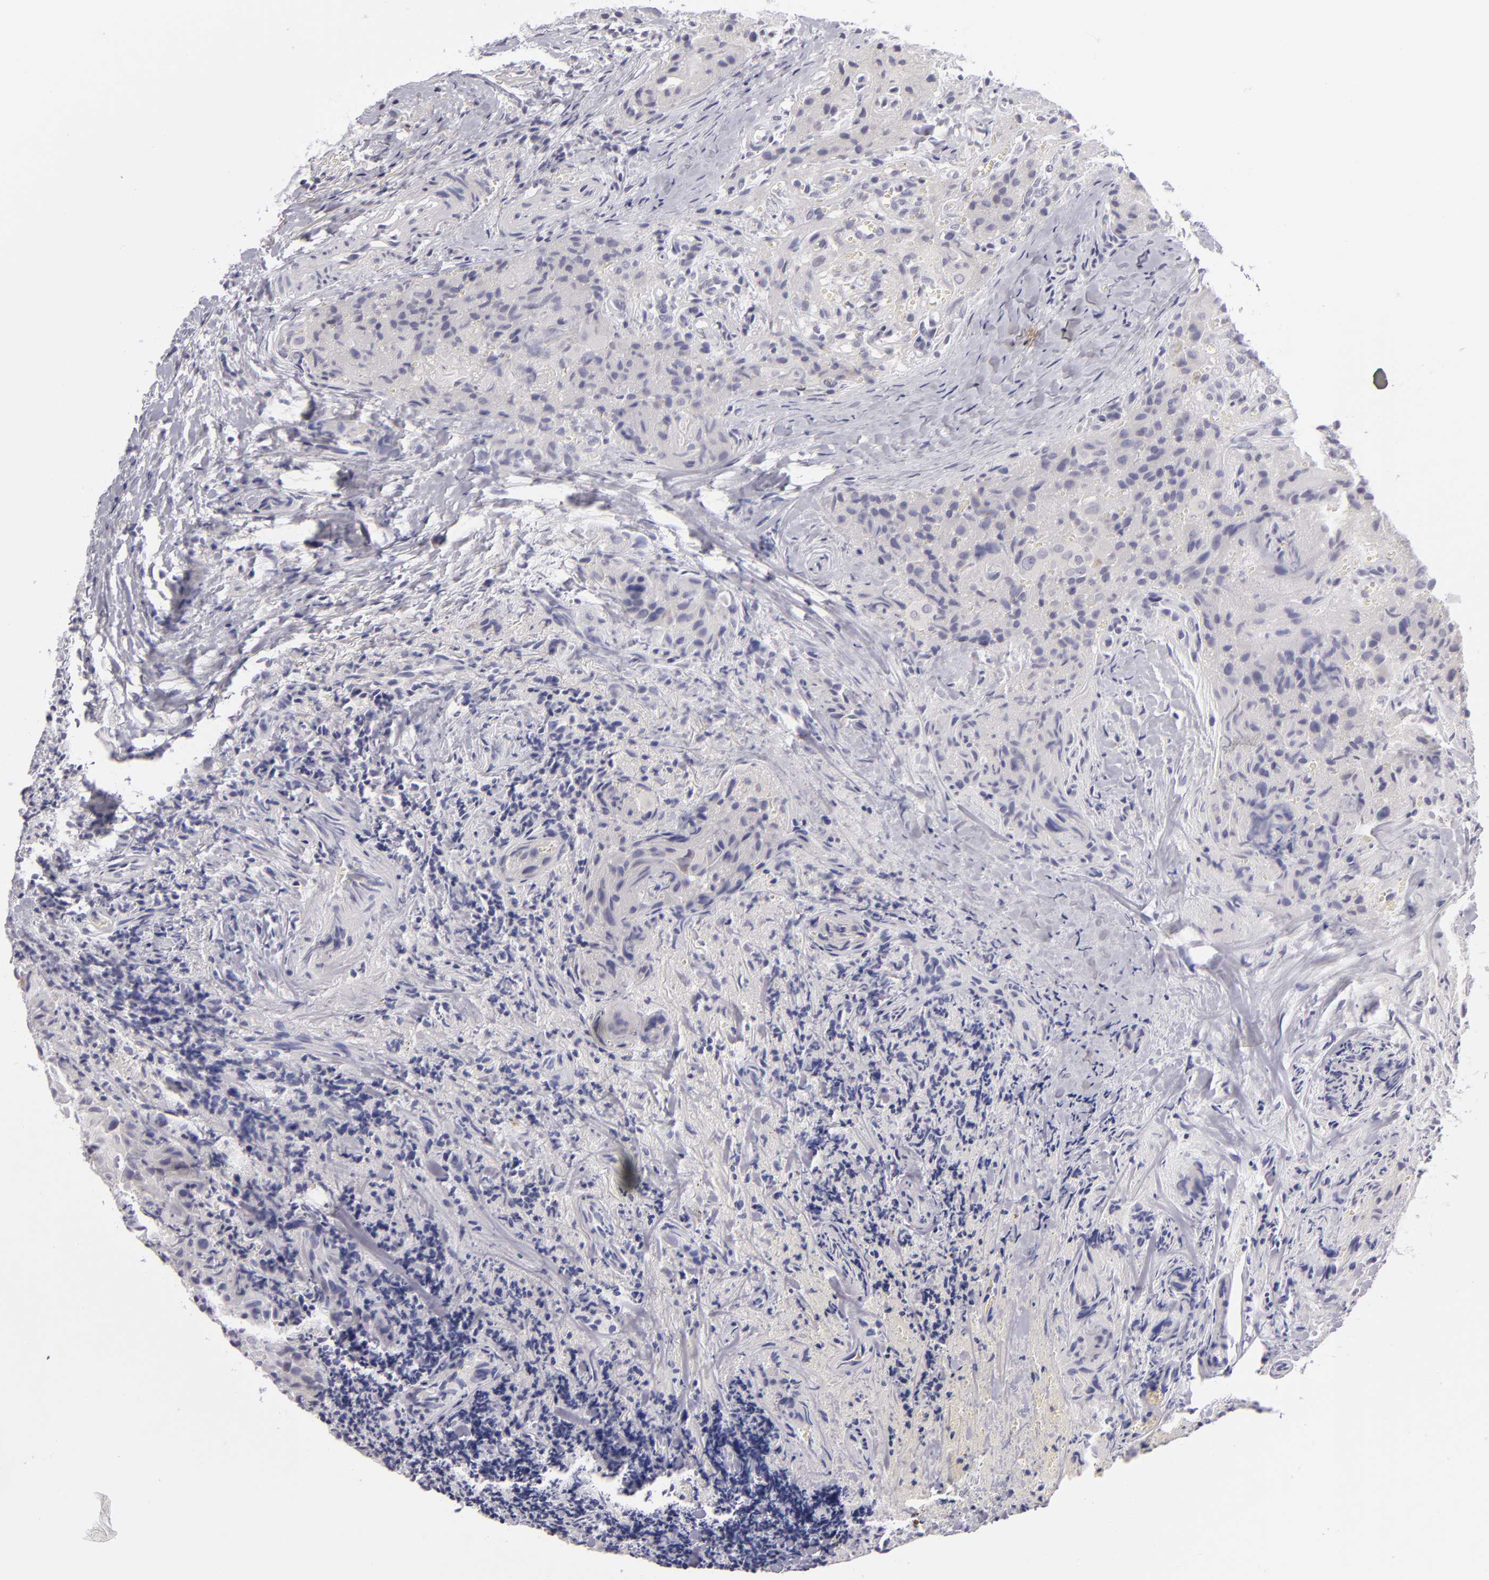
{"staining": {"intensity": "negative", "quantity": "none", "location": "none"}, "tissue": "thyroid cancer", "cell_type": "Tumor cells", "image_type": "cancer", "snomed": [{"axis": "morphology", "description": "Papillary adenocarcinoma, NOS"}, {"axis": "topography", "description": "Thyroid gland"}], "caption": "Tumor cells show no significant staining in papillary adenocarcinoma (thyroid).", "gene": "TNNC1", "patient": {"sex": "female", "age": 71}}